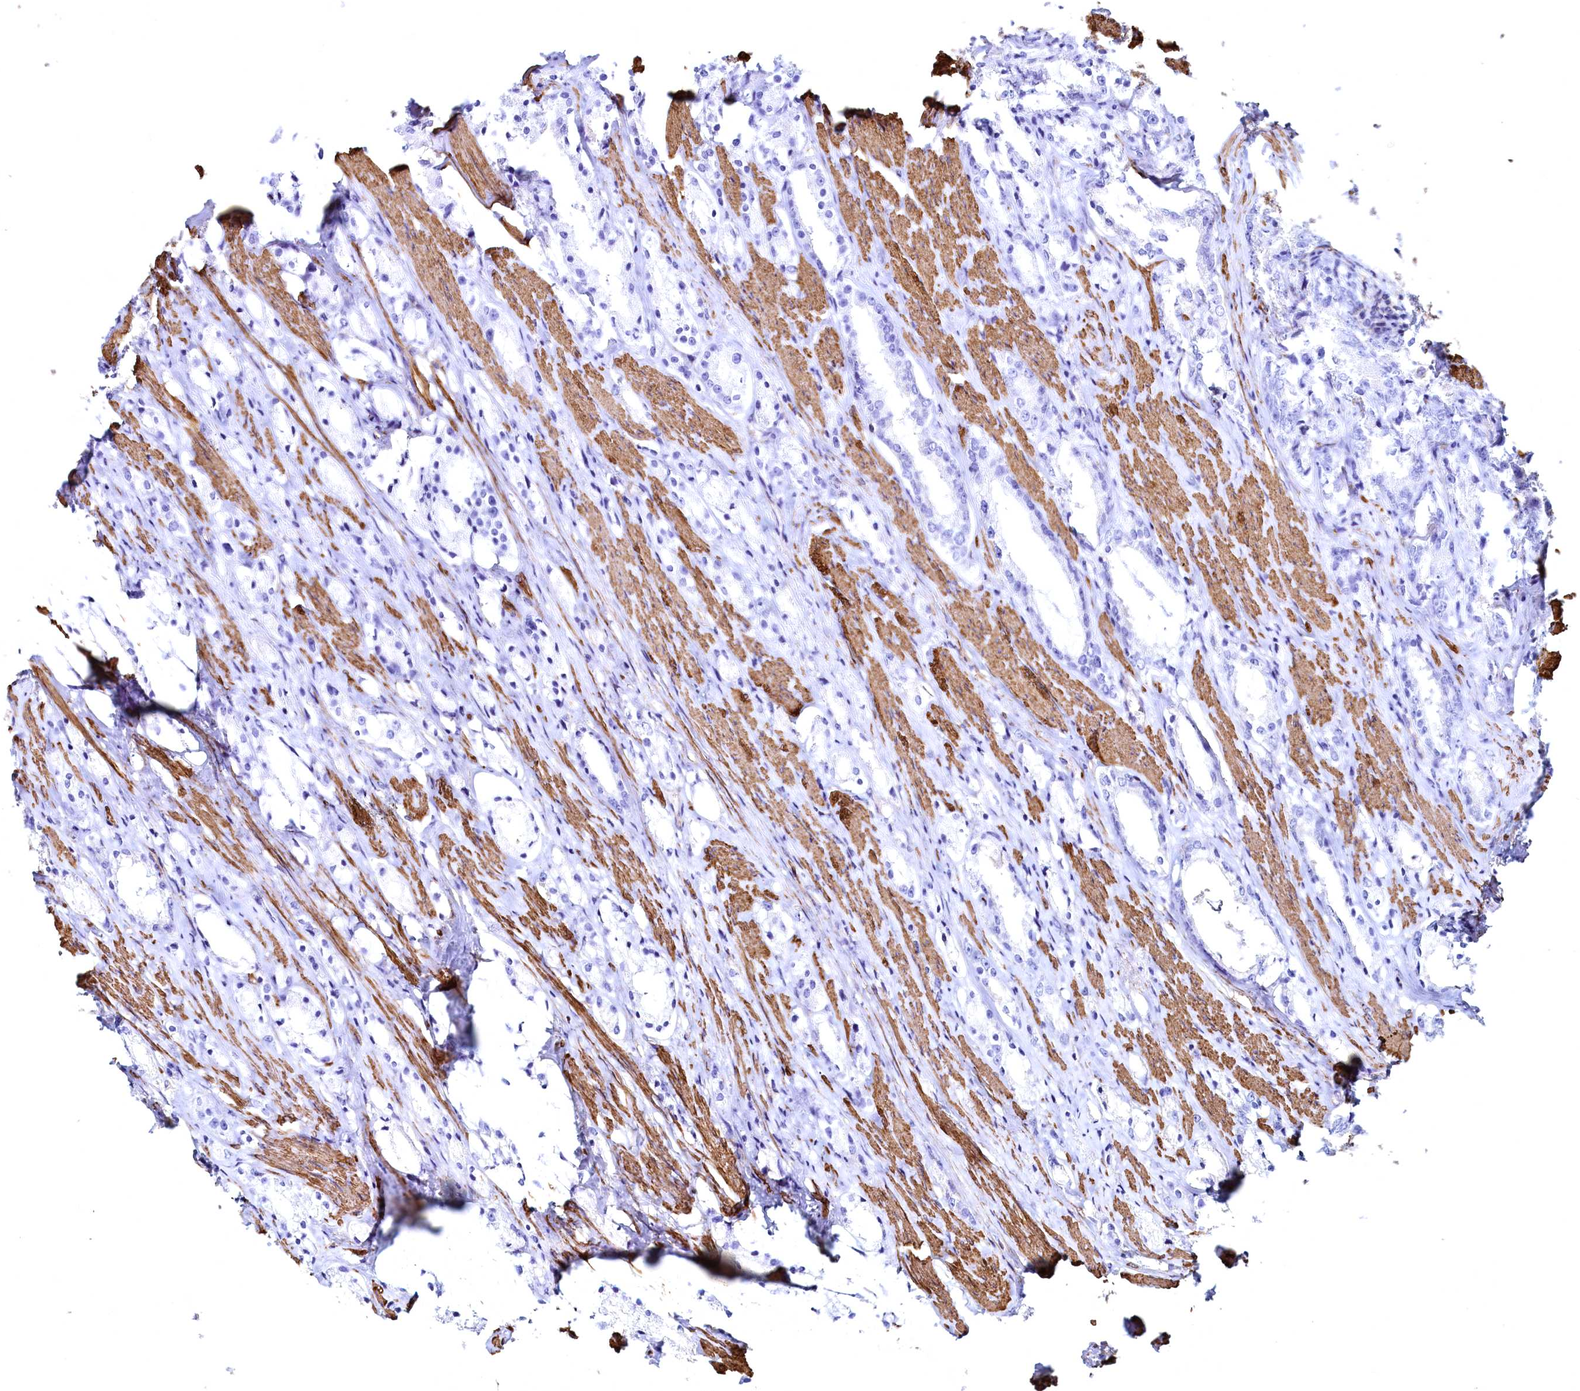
{"staining": {"intensity": "negative", "quantity": "none", "location": "none"}, "tissue": "prostate cancer", "cell_type": "Tumor cells", "image_type": "cancer", "snomed": [{"axis": "morphology", "description": "Adenocarcinoma, High grade"}, {"axis": "topography", "description": "Prostate"}], "caption": "A photomicrograph of human adenocarcinoma (high-grade) (prostate) is negative for staining in tumor cells. The staining is performed using DAB (3,3'-diaminobenzidine) brown chromogen with nuclei counter-stained in using hematoxylin.", "gene": "THBS1", "patient": {"sex": "male", "age": 66}}